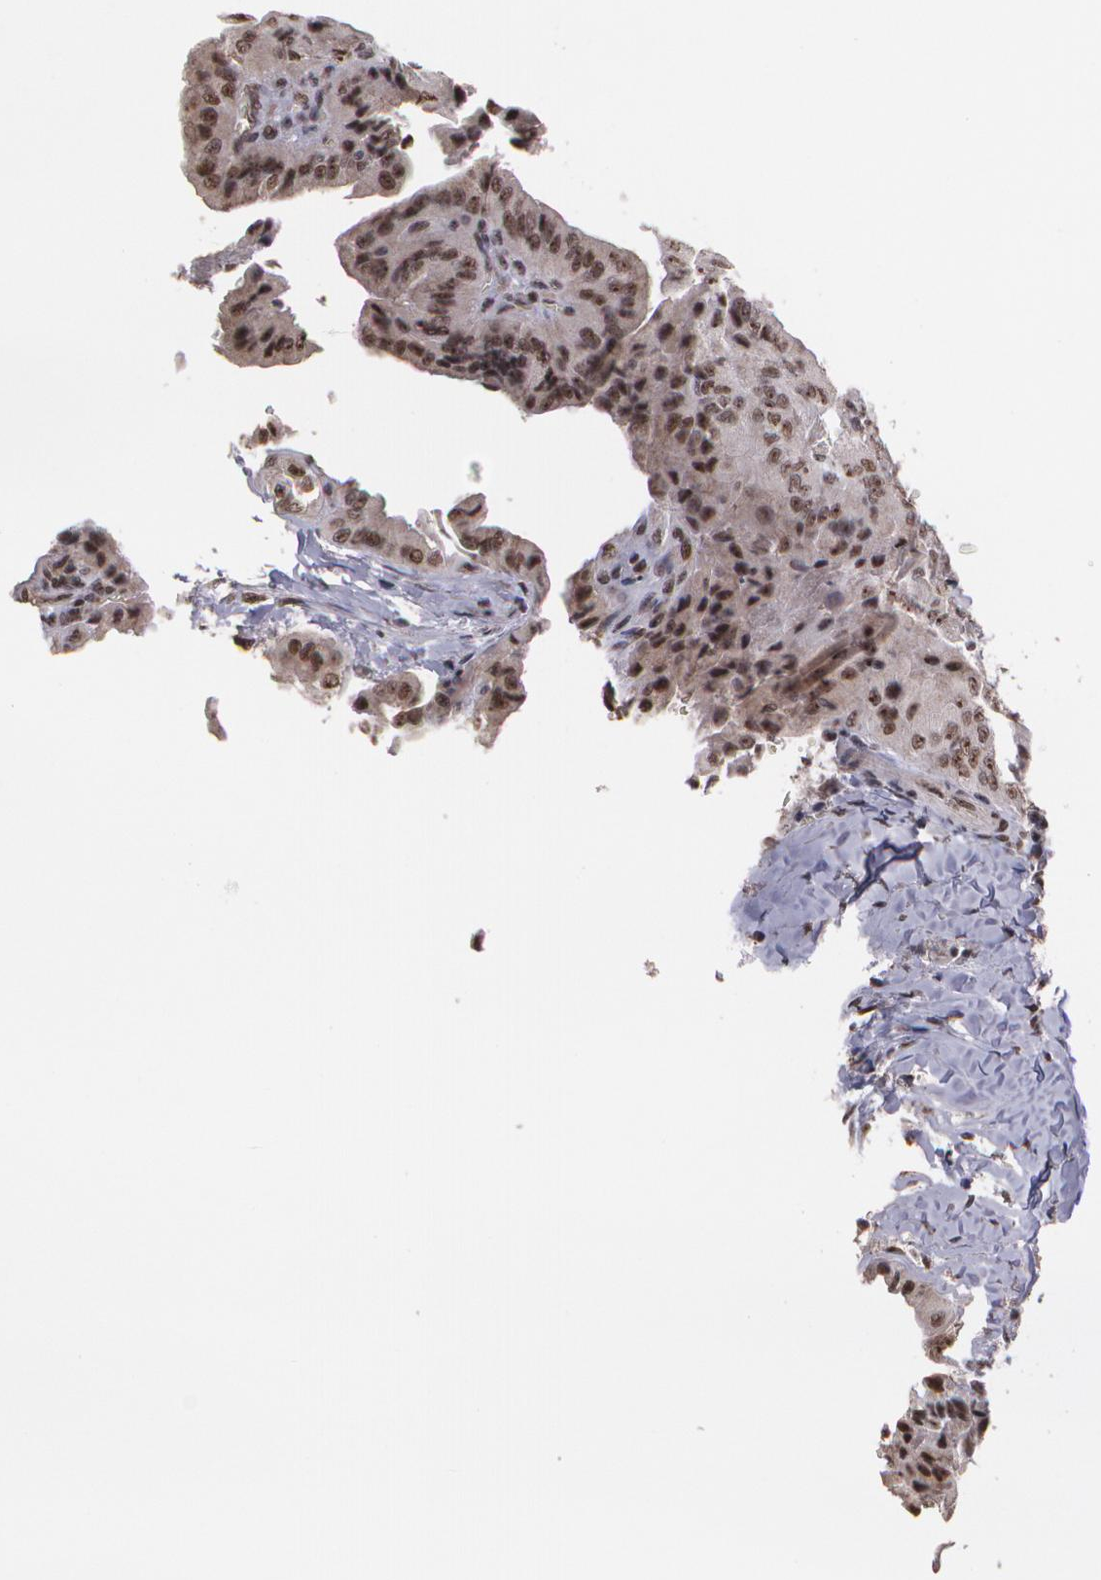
{"staining": {"intensity": "strong", "quantity": ">75%", "location": "nuclear"}, "tissue": "thyroid cancer", "cell_type": "Tumor cells", "image_type": "cancer", "snomed": [{"axis": "morphology", "description": "Papillary adenocarcinoma, NOS"}, {"axis": "topography", "description": "Thyroid gland"}], "caption": "Immunohistochemistry photomicrograph of thyroid cancer stained for a protein (brown), which displays high levels of strong nuclear positivity in about >75% of tumor cells.", "gene": "C6orf15", "patient": {"sex": "female", "age": 71}}